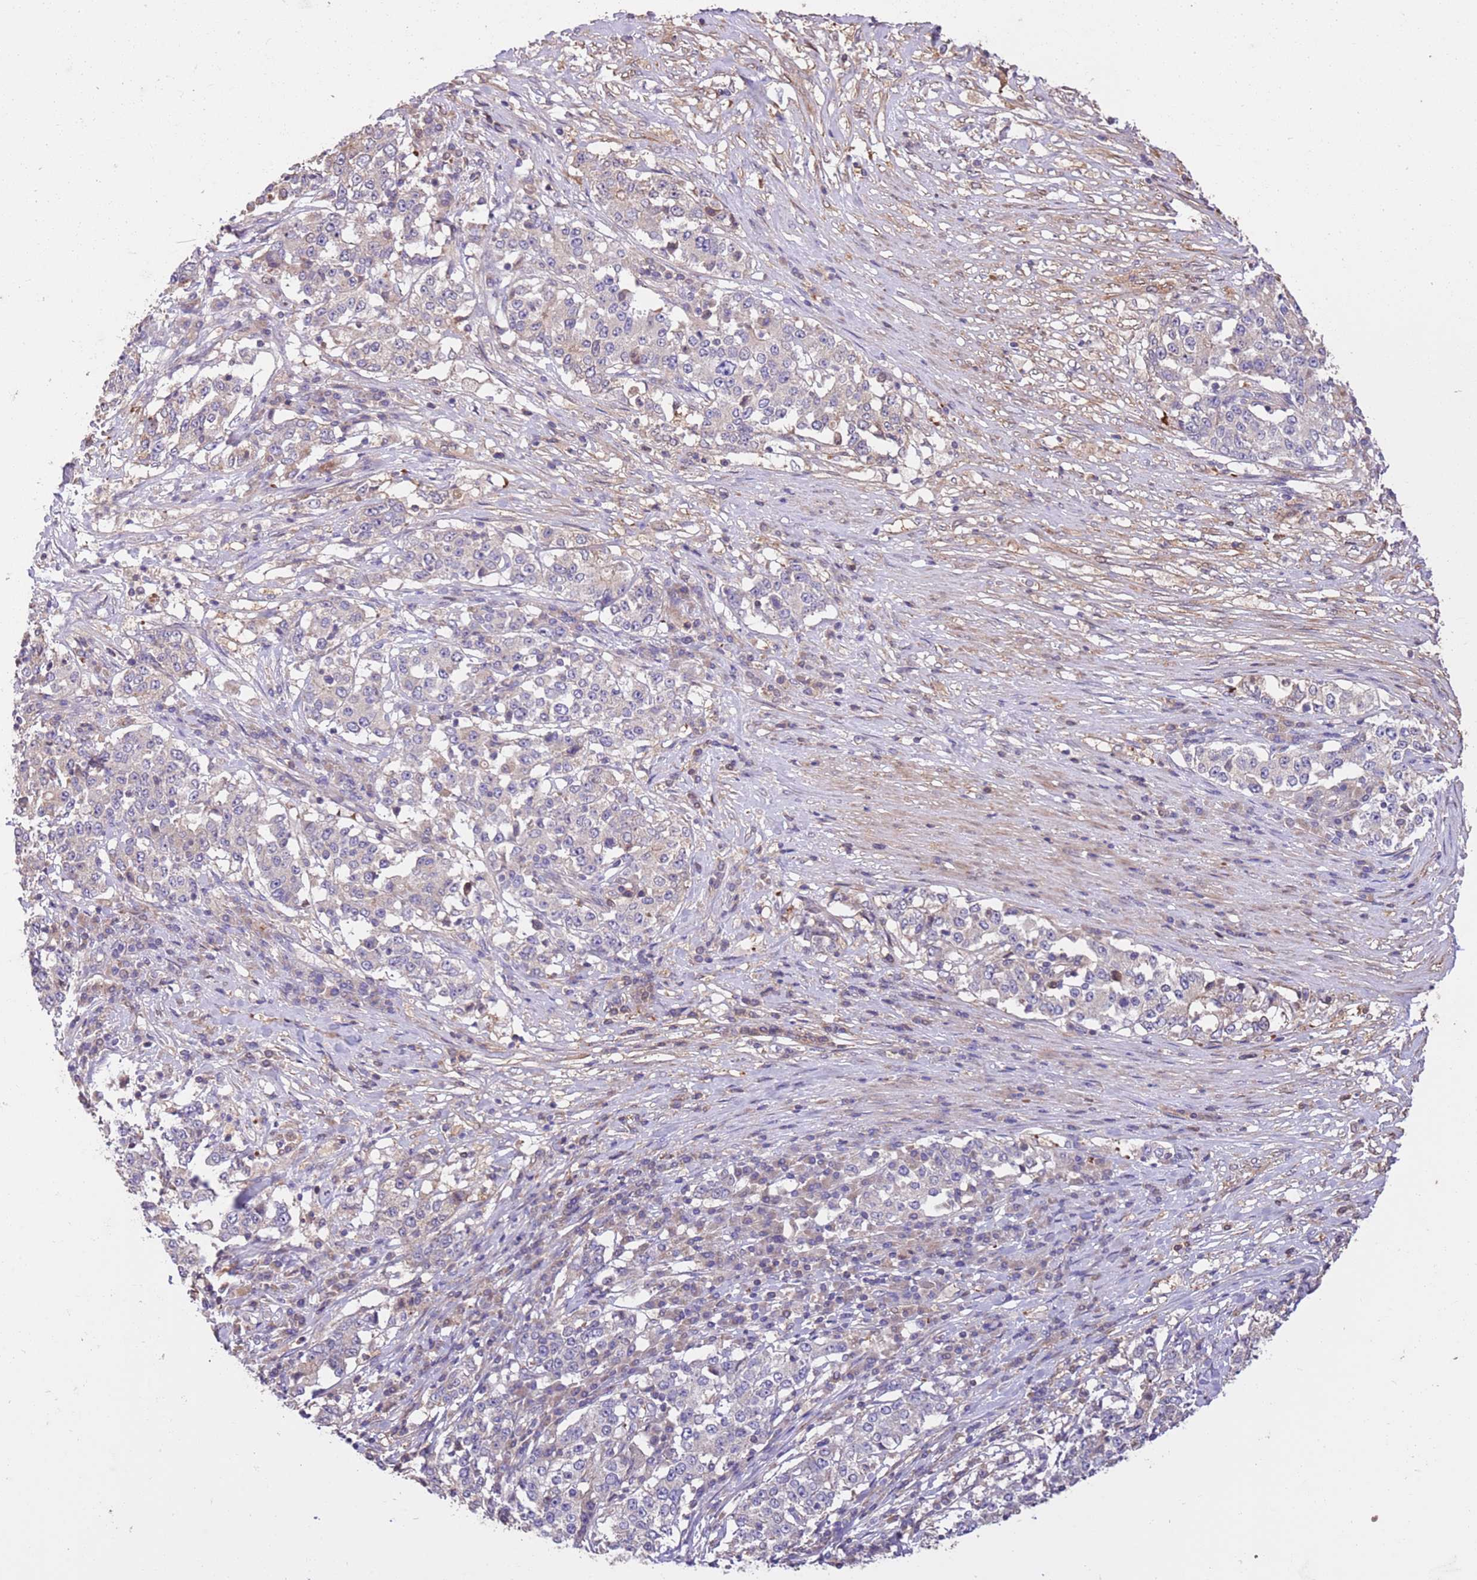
{"staining": {"intensity": "negative", "quantity": "none", "location": "none"}, "tissue": "stomach cancer", "cell_type": "Tumor cells", "image_type": "cancer", "snomed": [{"axis": "morphology", "description": "Adenocarcinoma, NOS"}, {"axis": "topography", "description": "Stomach"}], "caption": "Photomicrograph shows no protein staining in tumor cells of adenocarcinoma (stomach) tissue. (Immunohistochemistry, brightfield microscopy, high magnification).", "gene": "FAM89B", "patient": {"sex": "male", "age": 59}}